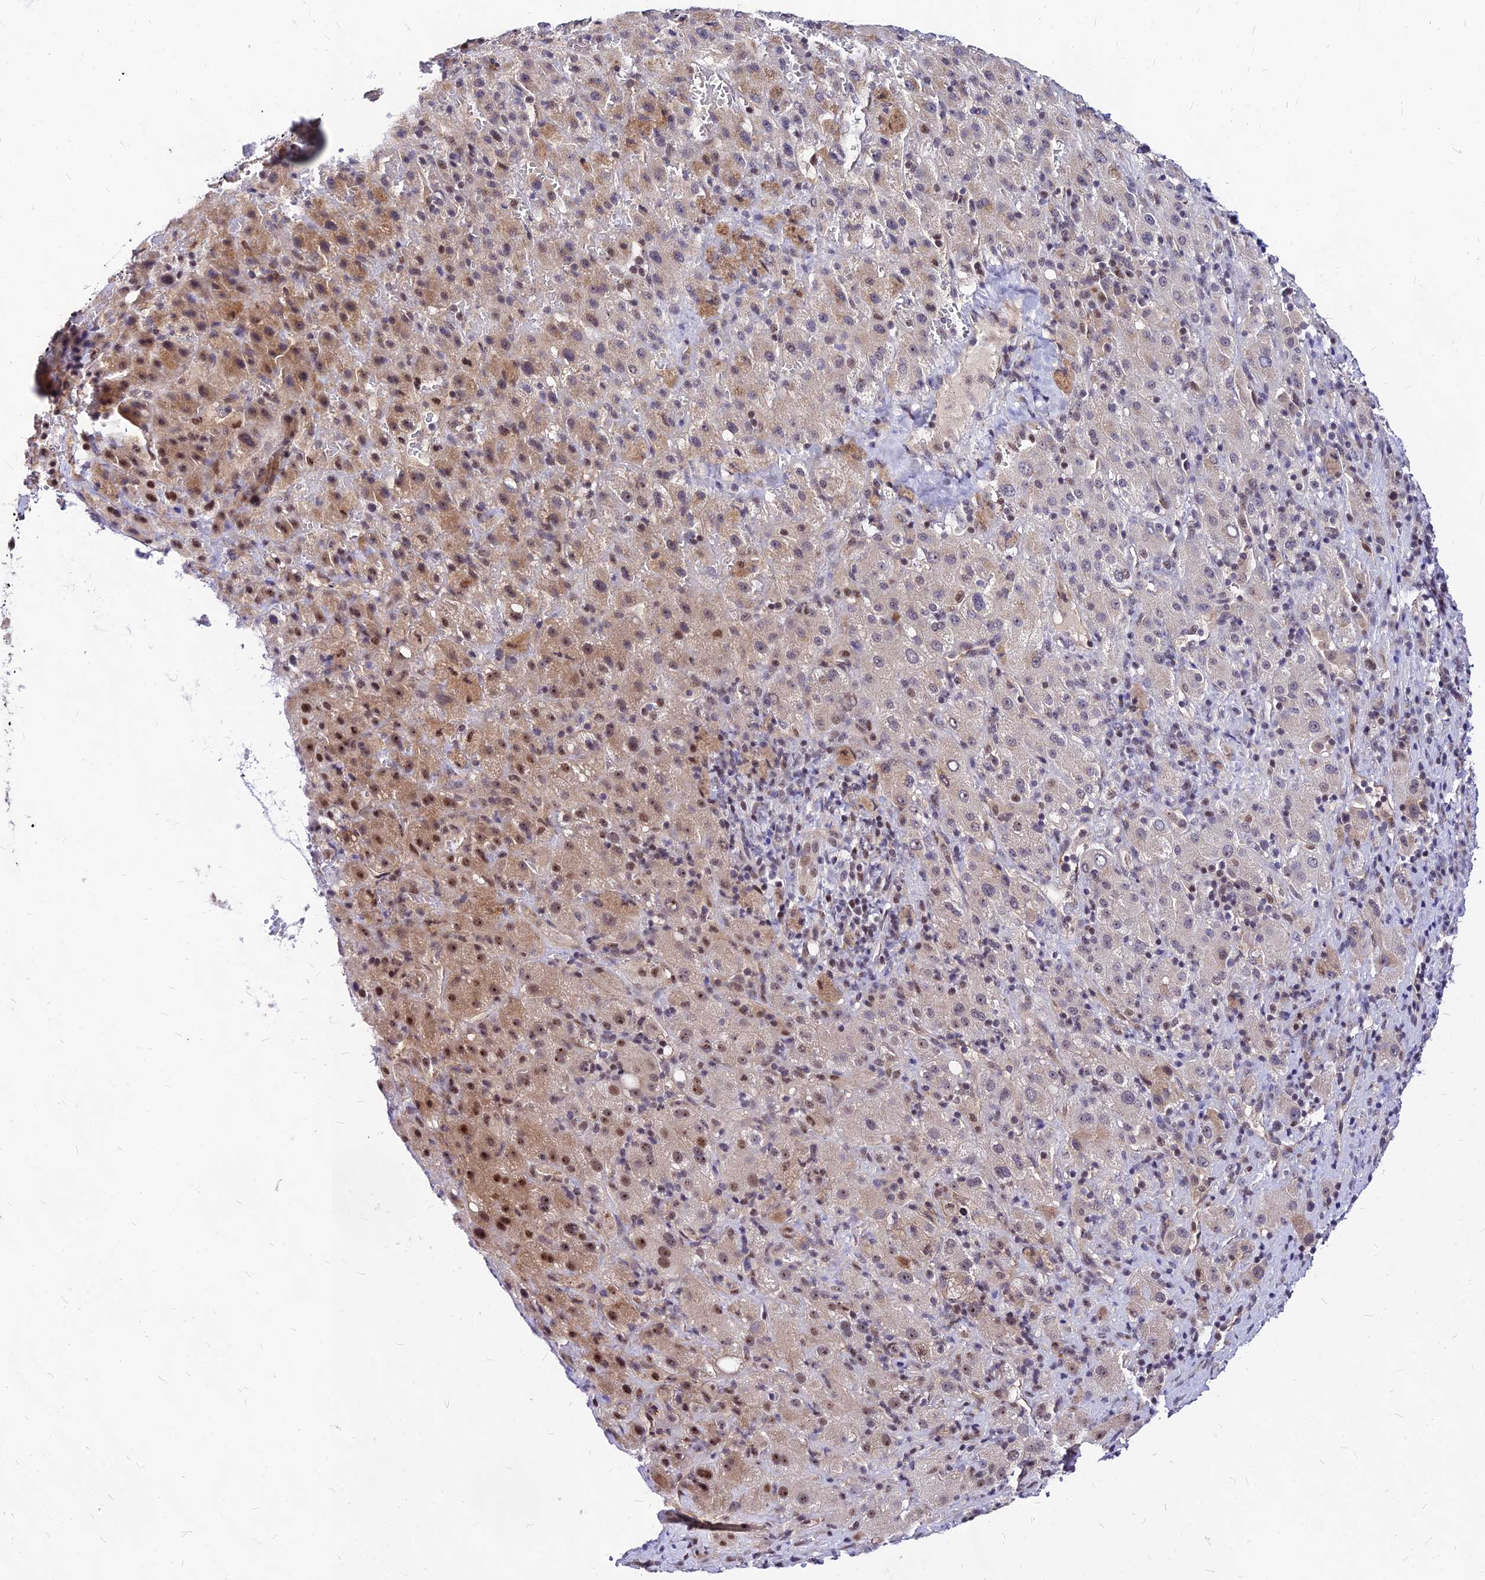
{"staining": {"intensity": "moderate", "quantity": "<25%", "location": "cytoplasmic/membranous,nuclear"}, "tissue": "liver cancer", "cell_type": "Tumor cells", "image_type": "cancer", "snomed": [{"axis": "morphology", "description": "Carcinoma, Hepatocellular, NOS"}, {"axis": "topography", "description": "Liver"}], "caption": "Immunohistochemistry image of human liver hepatocellular carcinoma stained for a protein (brown), which exhibits low levels of moderate cytoplasmic/membranous and nuclear expression in approximately <25% of tumor cells.", "gene": "DDX55", "patient": {"sex": "female", "age": 58}}